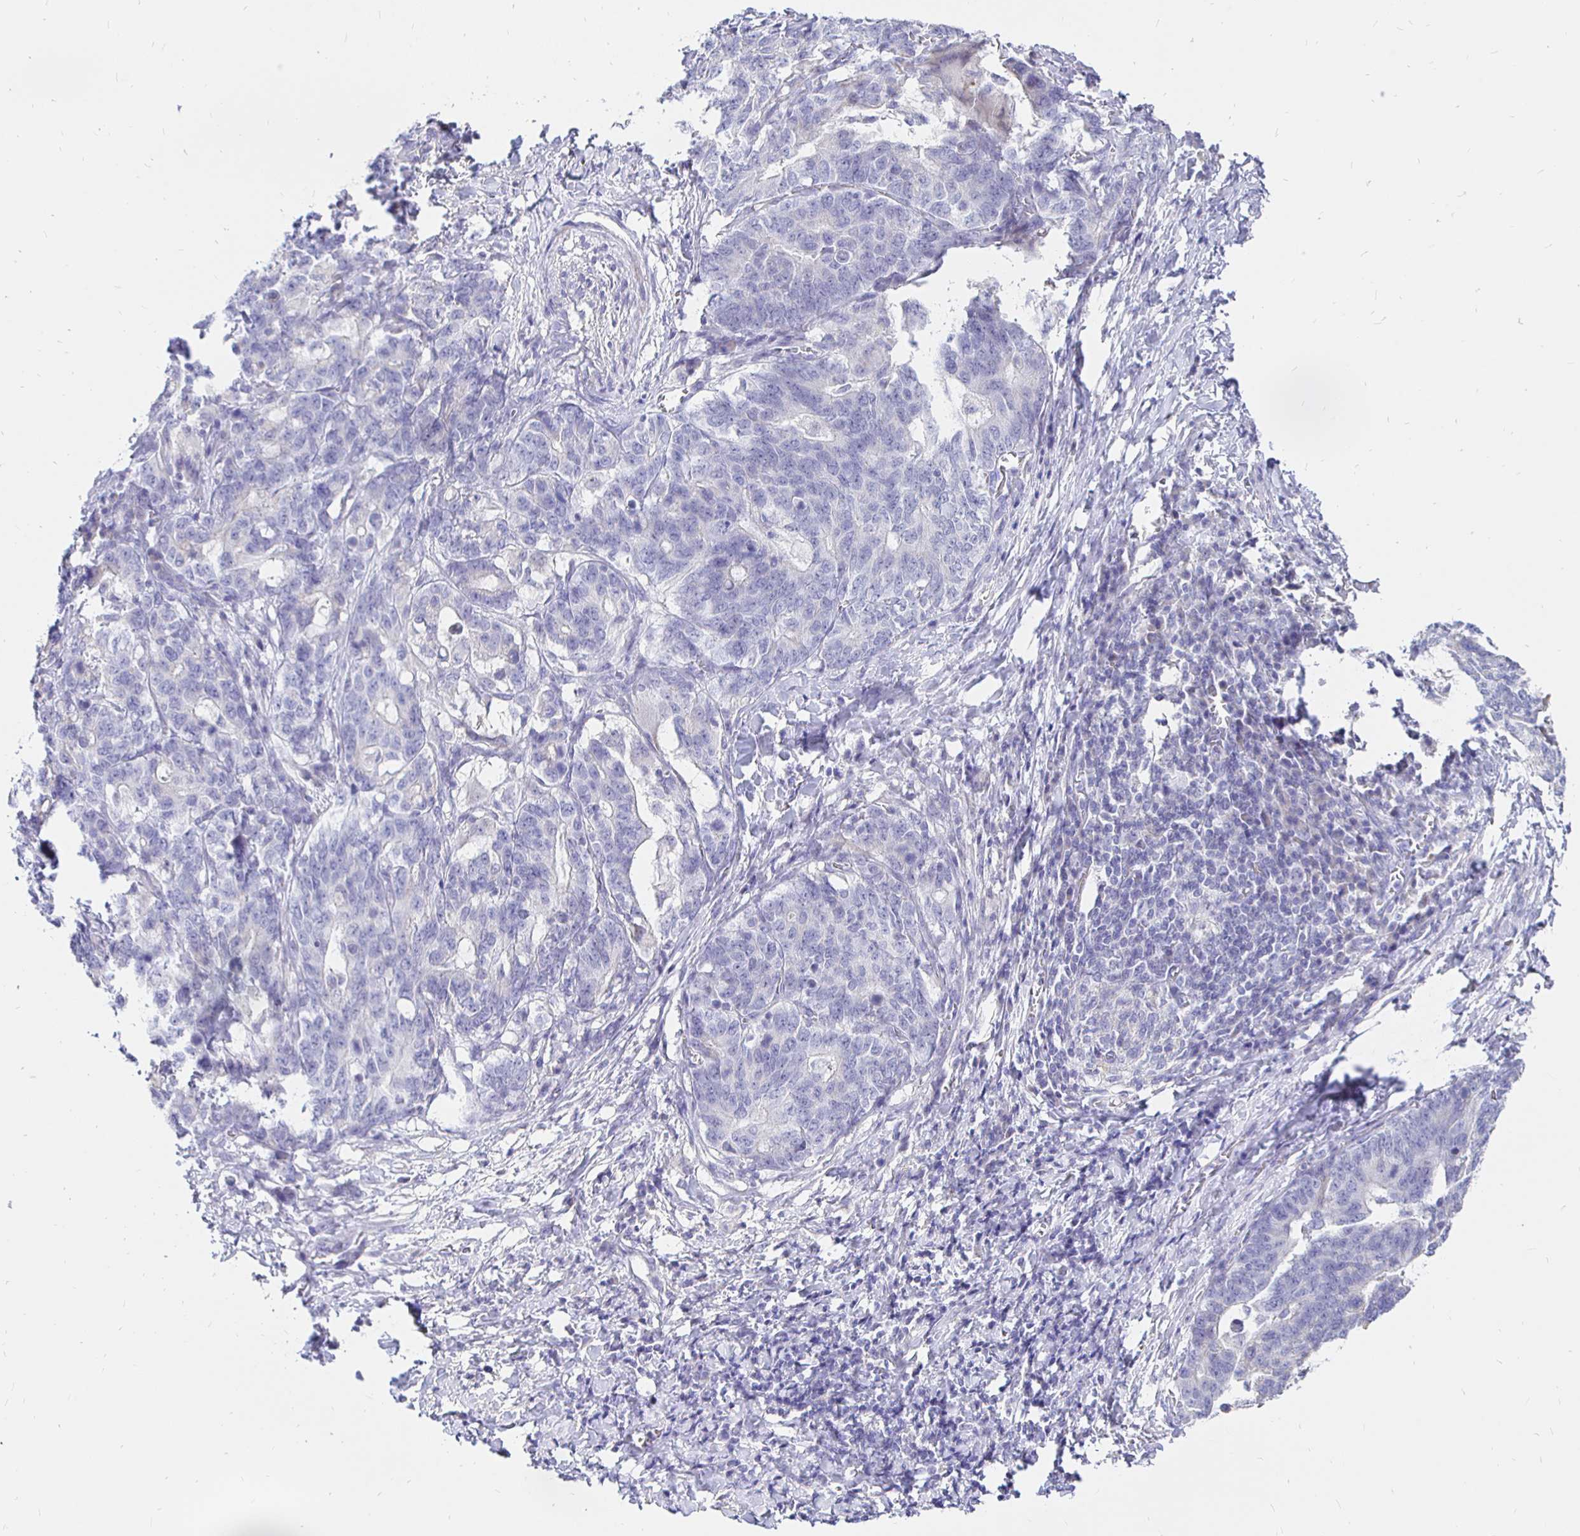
{"staining": {"intensity": "negative", "quantity": "none", "location": "none"}, "tissue": "stomach cancer", "cell_type": "Tumor cells", "image_type": "cancer", "snomed": [{"axis": "morphology", "description": "Normal tissue, NOS"}, {"axis": "morphology", "description": "Adenocarcinoma, NOS"}, {"axis": "topography", "description": "Stomach"}], "caption": "The immunohistochemistry histopathology image has no significant positivity in tumor cells of stomach cancer tissue.", "gene": "NECAB1", "patient": {"sex": "female", "age": 64}}